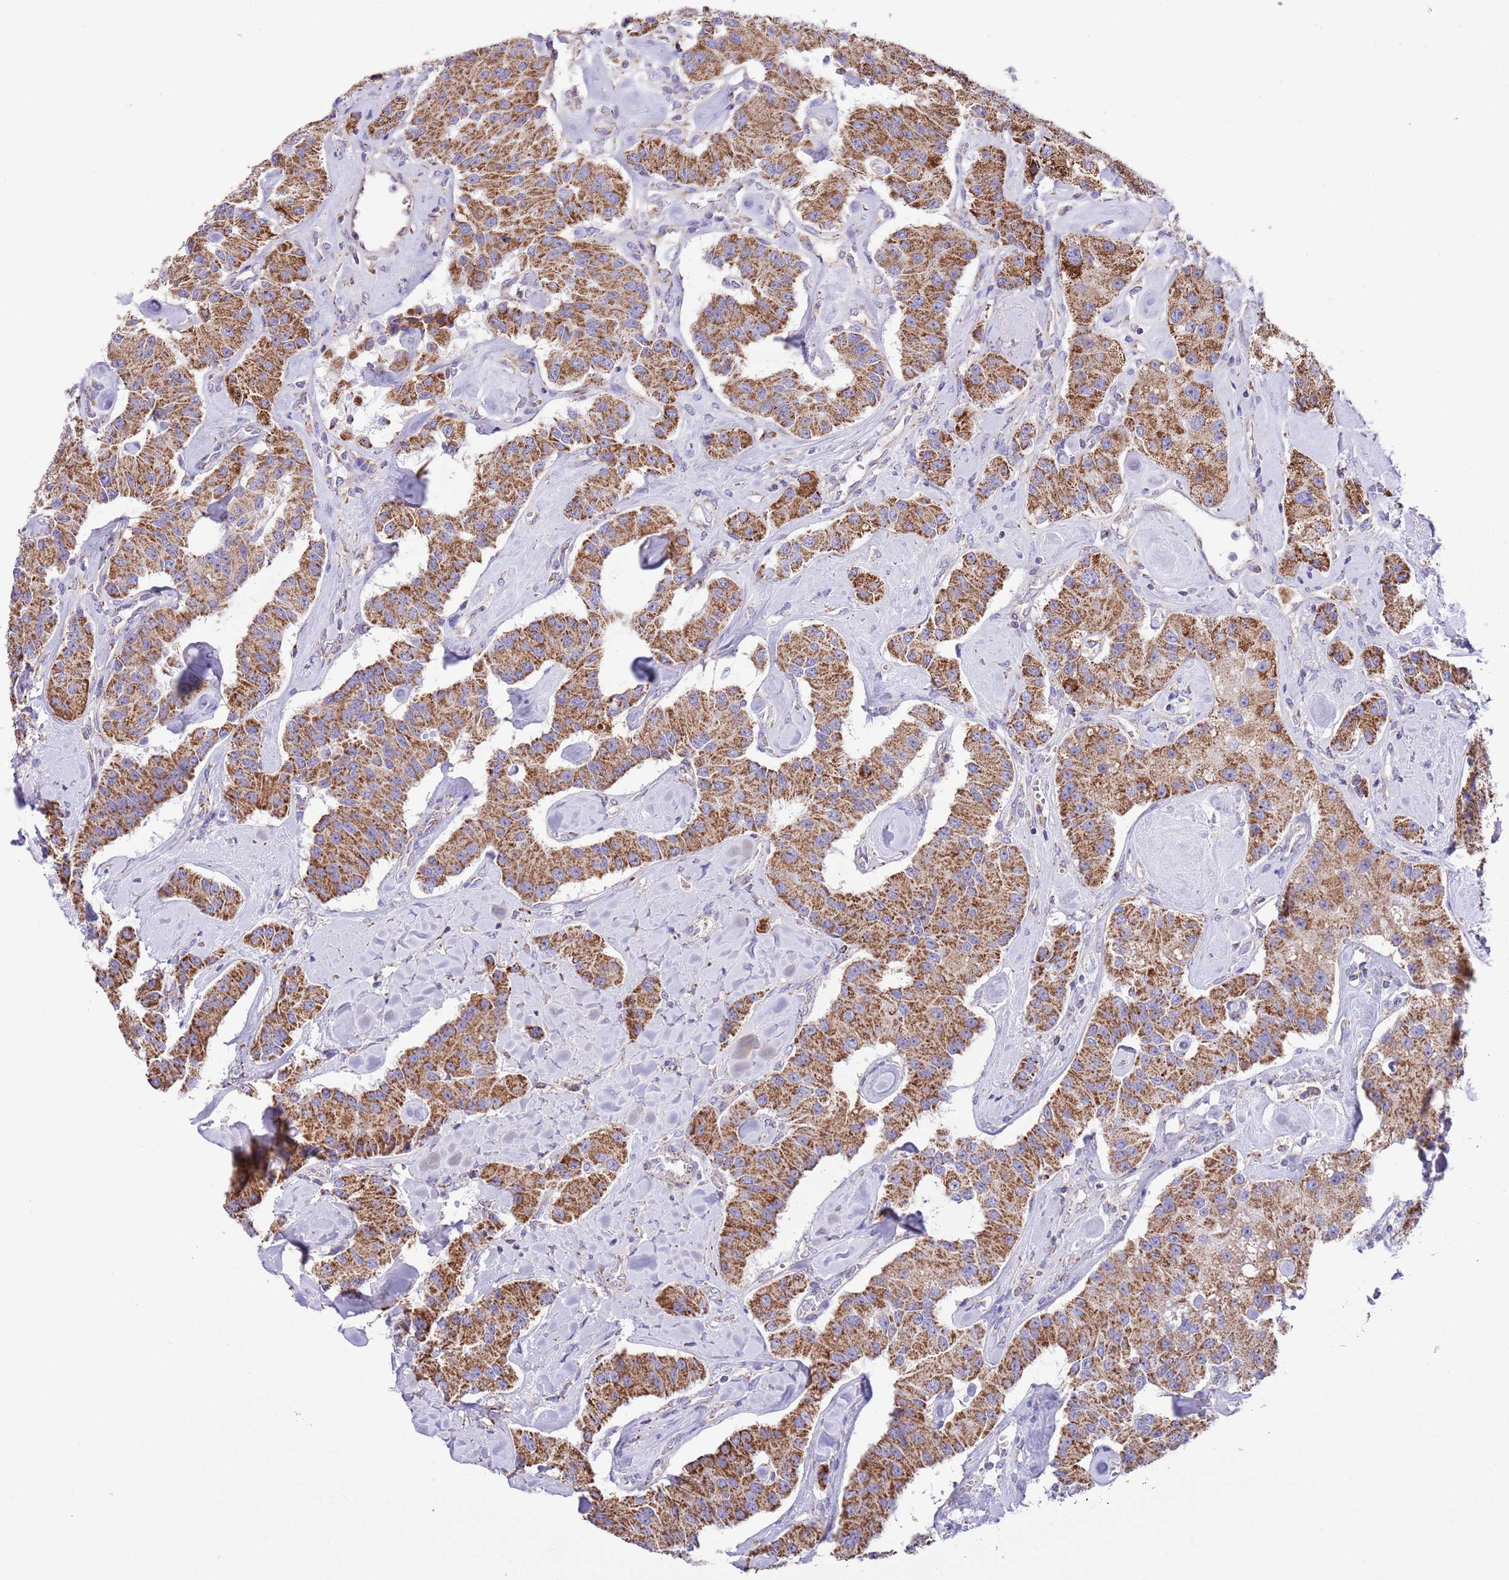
{"staining": {"intensity": "strong", "quantity": ">75%", "location": "cytoplasmic/membranous"}, "tissue": "carcinoid", "cell_type": "Tumor cells", "image_type": "cancer", "snomed": [{"axis": "morphology", "description": "Carcinoid, malignant, NOS"}, {"axis": "topography", "description": "Pancreas"}], "caption": "DAB (3,3'-diaminobenzidine) immunohistochemical staining of carcinoid displays strong cytoplasmic/membranous protein expression in about >75% of tumor cells.", "gene": "SS18L2", "patient": {"sex": "male", "age": 41}}